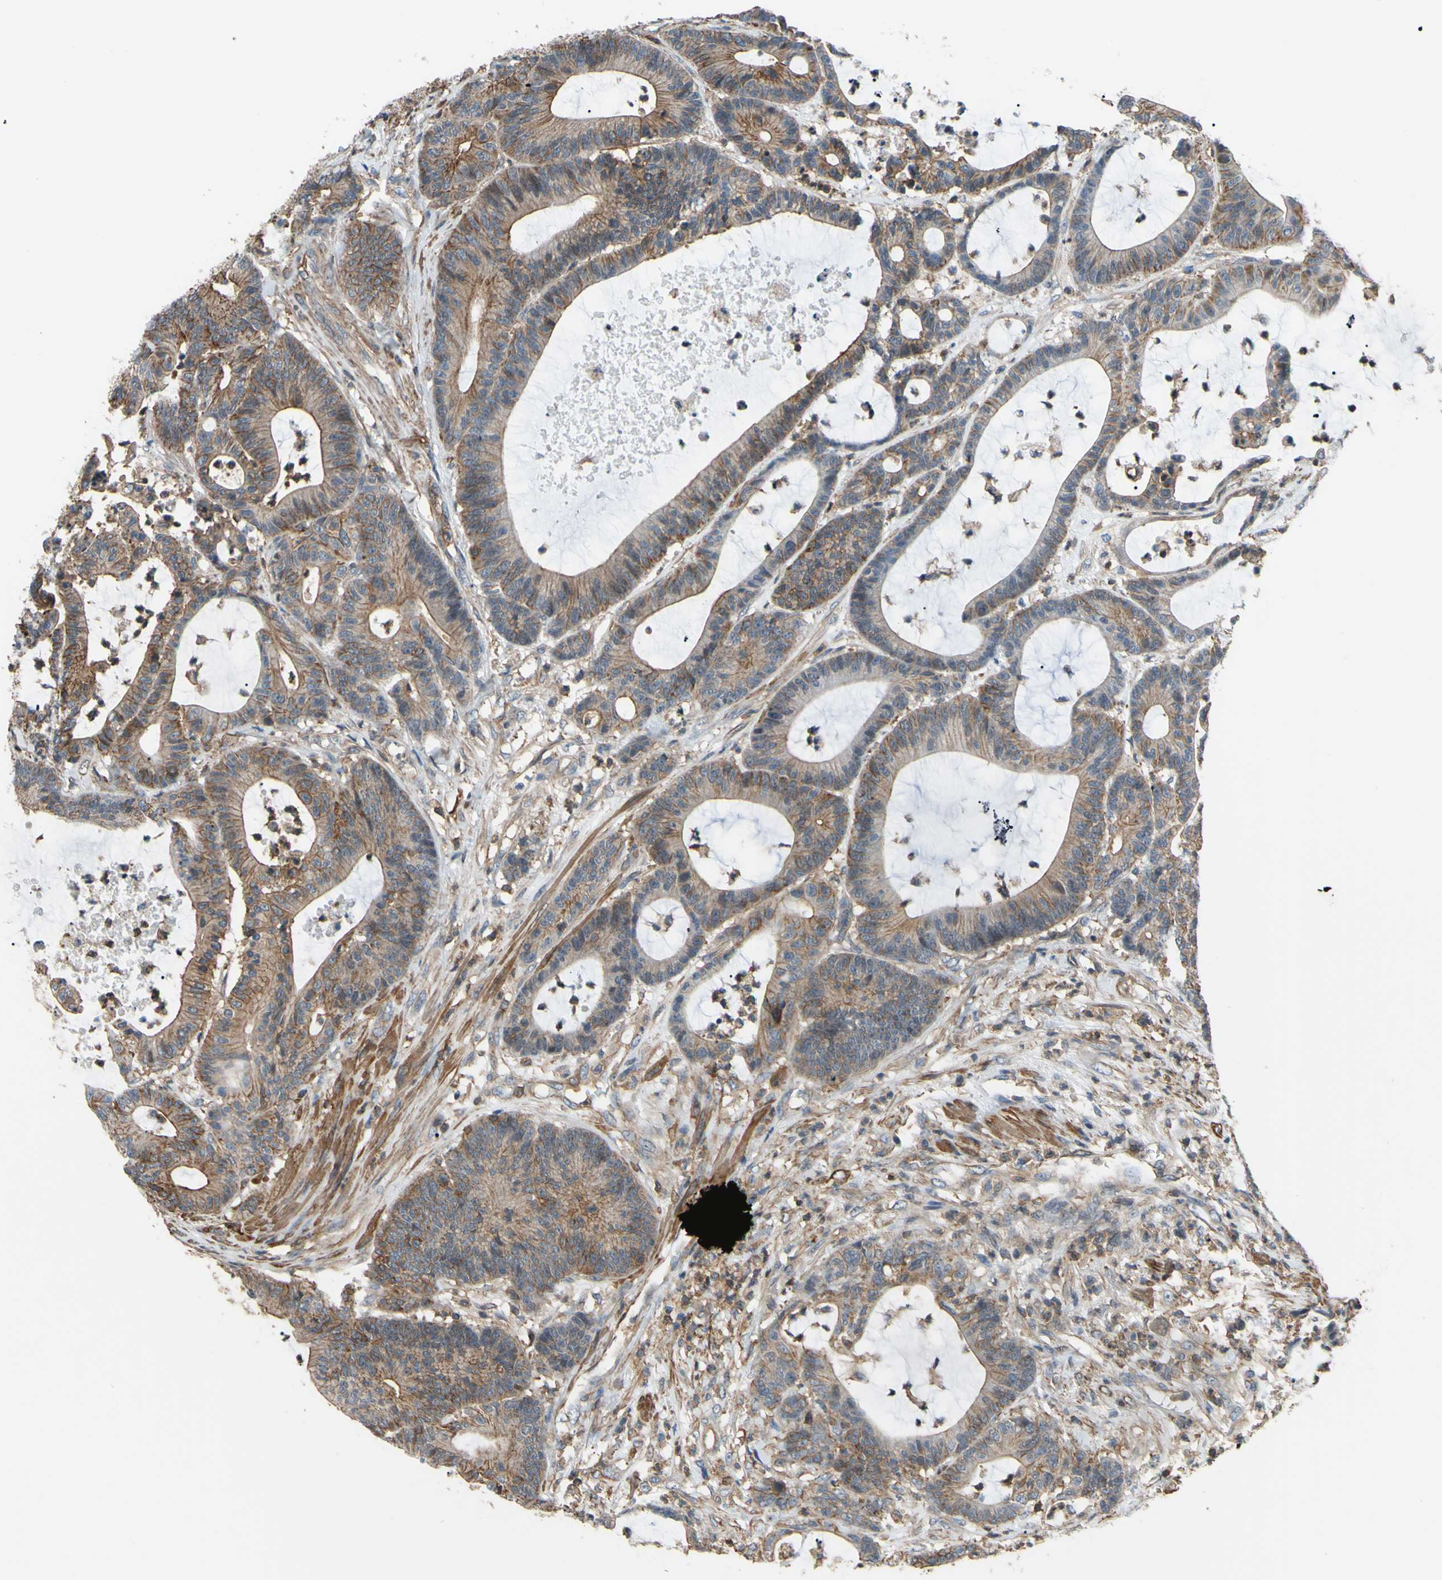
{"staining": {"intensity": "moderate", "quantity": ">75%", "location": "cytoplasmic/membranous"}, "tissue": "colorectal cancer", "cell_type": "Tumor cells", "image_type": "cancer", "snomed": [{"axis": "morphology", "description": "Adenocarcinoma, NOS"}, {"axis": "topography", "description": "Colon"}], "caption": "Adenocarcinoma (colorectal) tissue demonstrates moderate cytoplasmic/membranous staining in approximately >75% of tumor cells (IHC, brightfield microscopy, high magnification).", "gene": "ADD3", "patient": {"sex": "female", "age": 84}}